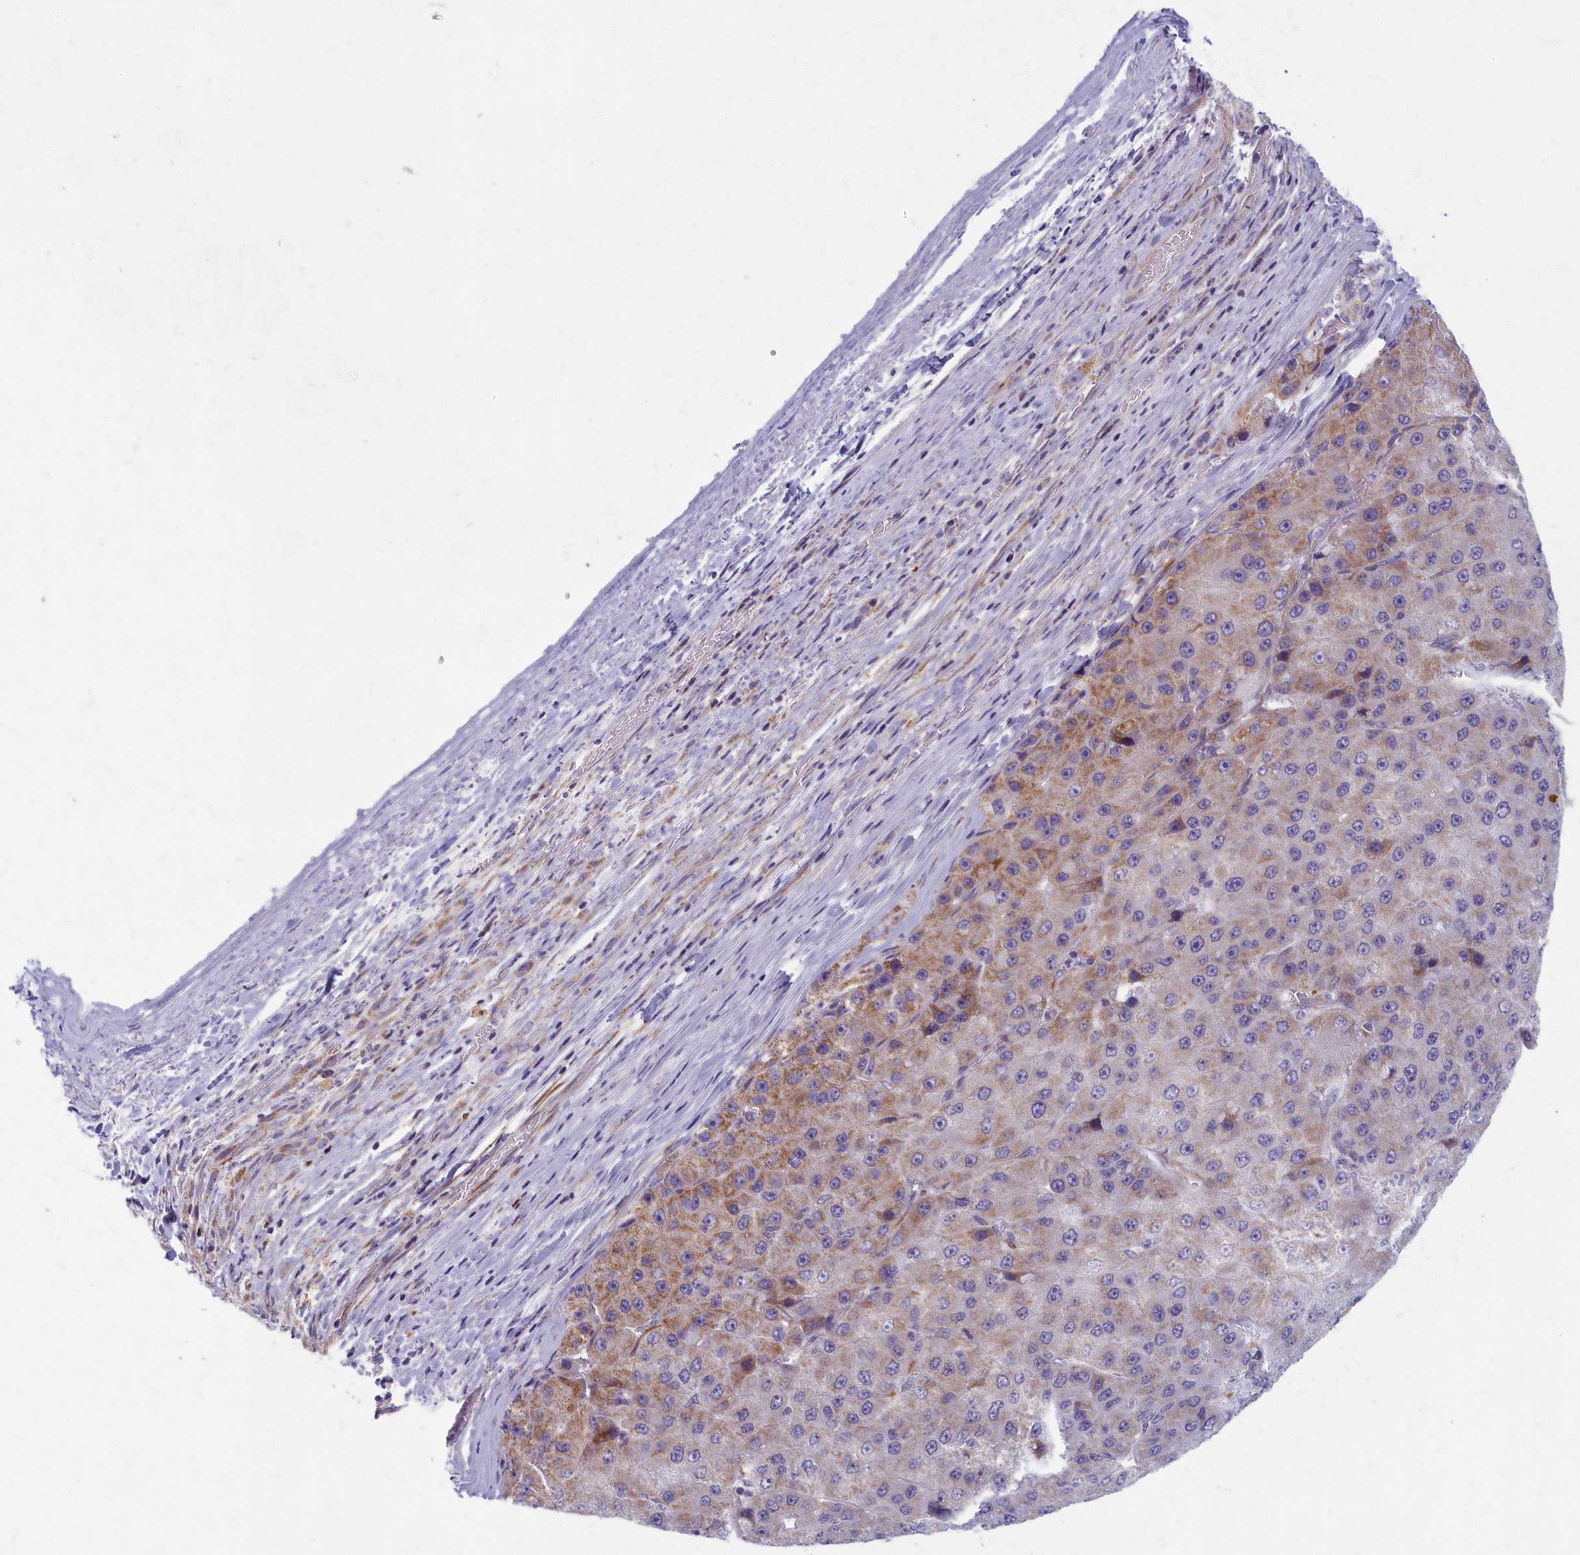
{"staining": {"intensity": "moderate", "quantity": "<25%", "location": "cytoplasmic/membranous"}, "tissue": "liver cancer", "cell_type": "Tumor cells", "image_type": "cancer", "snomed": [{"axis": "morphology", "description": "Carcinoma, Hepatocellular, NOS"}, {"axis": "topography", "description": "Liver"}], "caption": "Brown immunohistochemical staining in liver hepatocellular carcinoma demonstrates moderate cytoplasmic/membranous expression in approximately <25% of tumor cells. (Stains: DAB (3,3'-diaminobenzidine) in brown, nuclei in blue, Microscopy: brightfield microscopy at high magnification).", "gene": "MRPS25", "patient": {"sex": "female", "age": 73}}